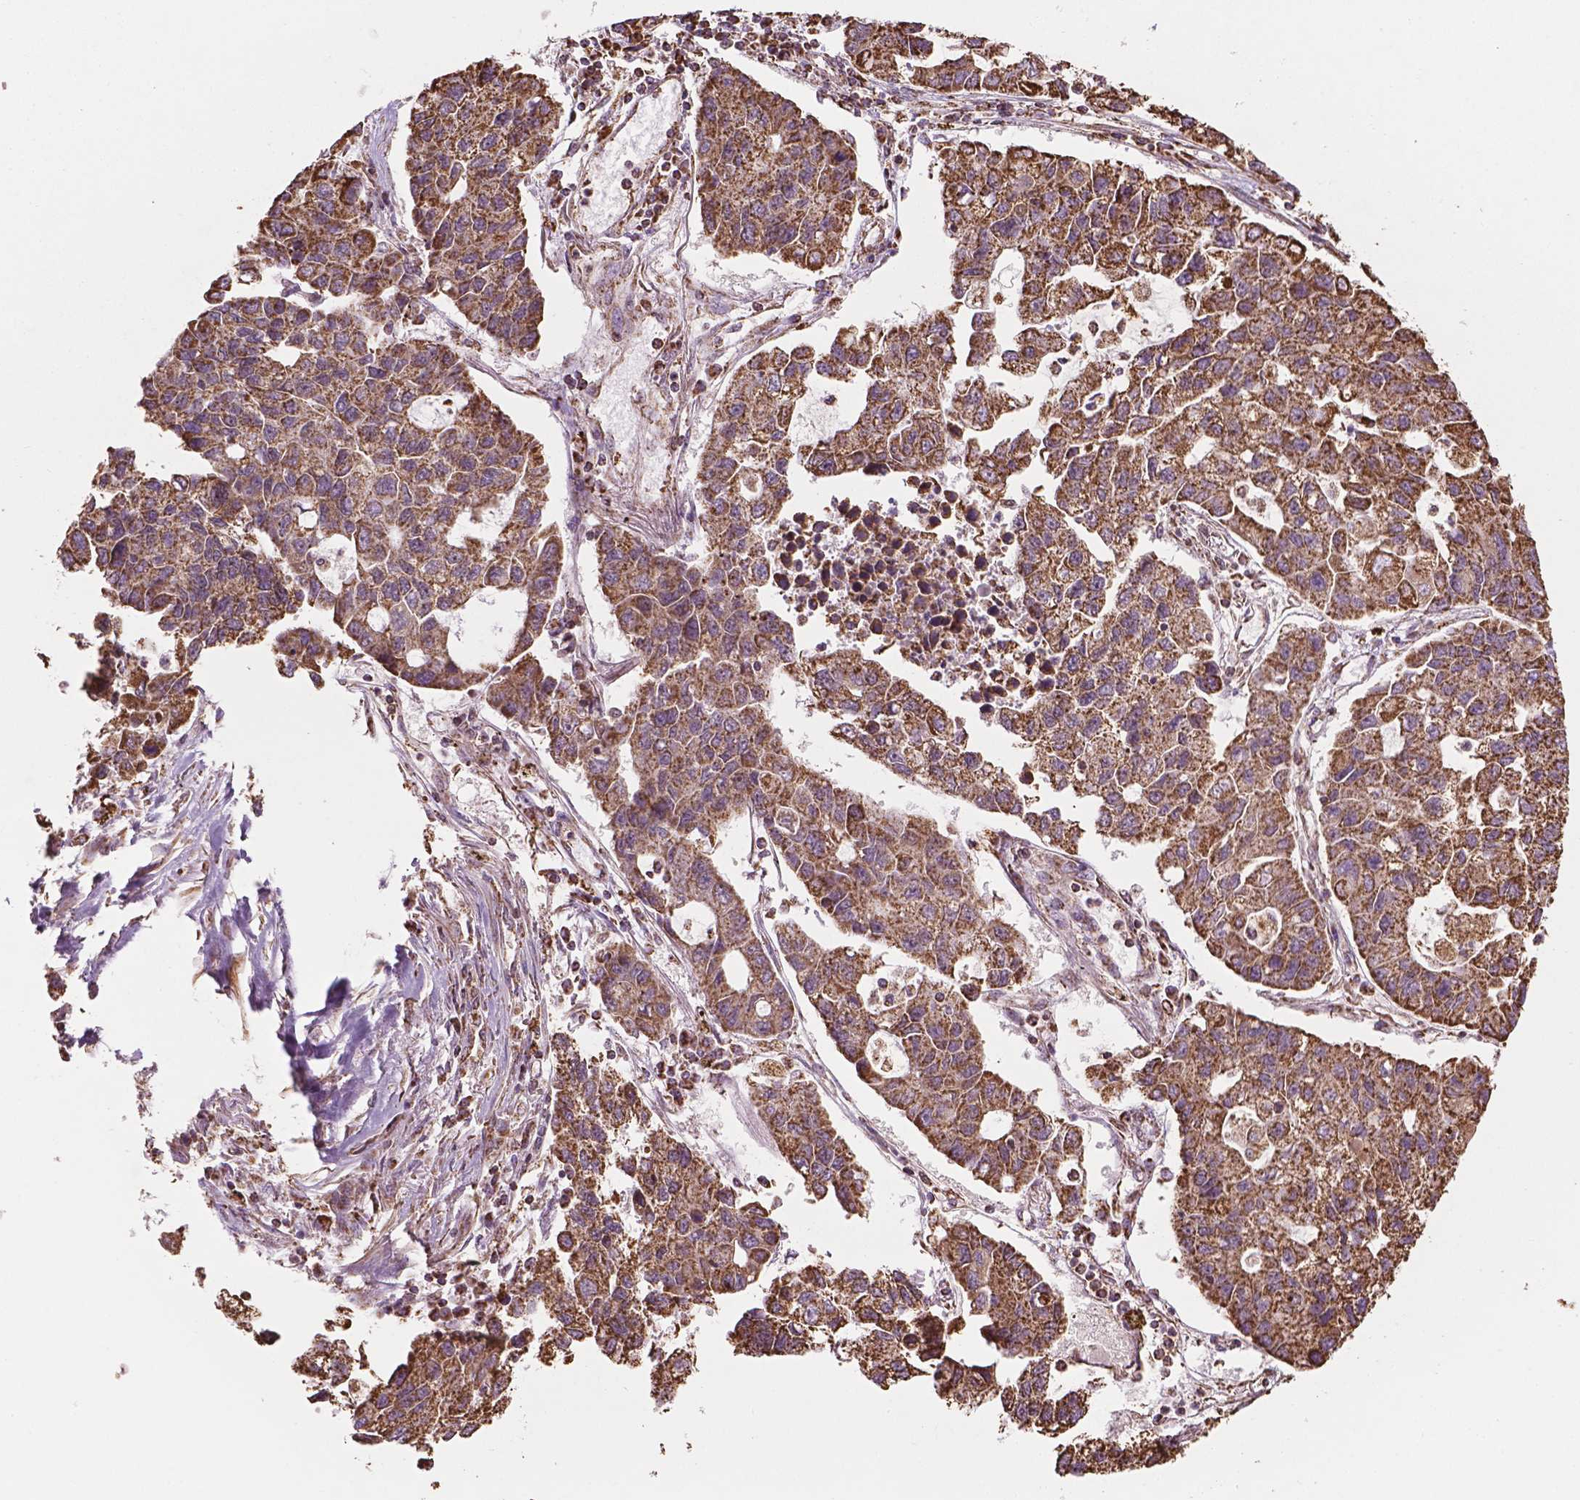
{"staining": {"intensity": "moderate", "quantity": ">75%", "location": "cytoplasmic/membranous"}, "tissue": "lung cancer", "cell_type": "Tumor cells", "image_type": "cancer", "snomed": [{"axis": "morphology", "description": "Adenocarcinoma, NOS"}, {"axis": "topography", "description": "Bronchus"}, {"axis": "topography", "description": "Lung"}], "caption": "Immunohistochemistry (DAB) staining of lung cancer (adenocarcinoma) shows moderate cytoplasmic/membranous protein staining in about >75% of tumor cells.", "gene": "HS3ST3A1", "patient": {"sex": "female", "age": 51}}